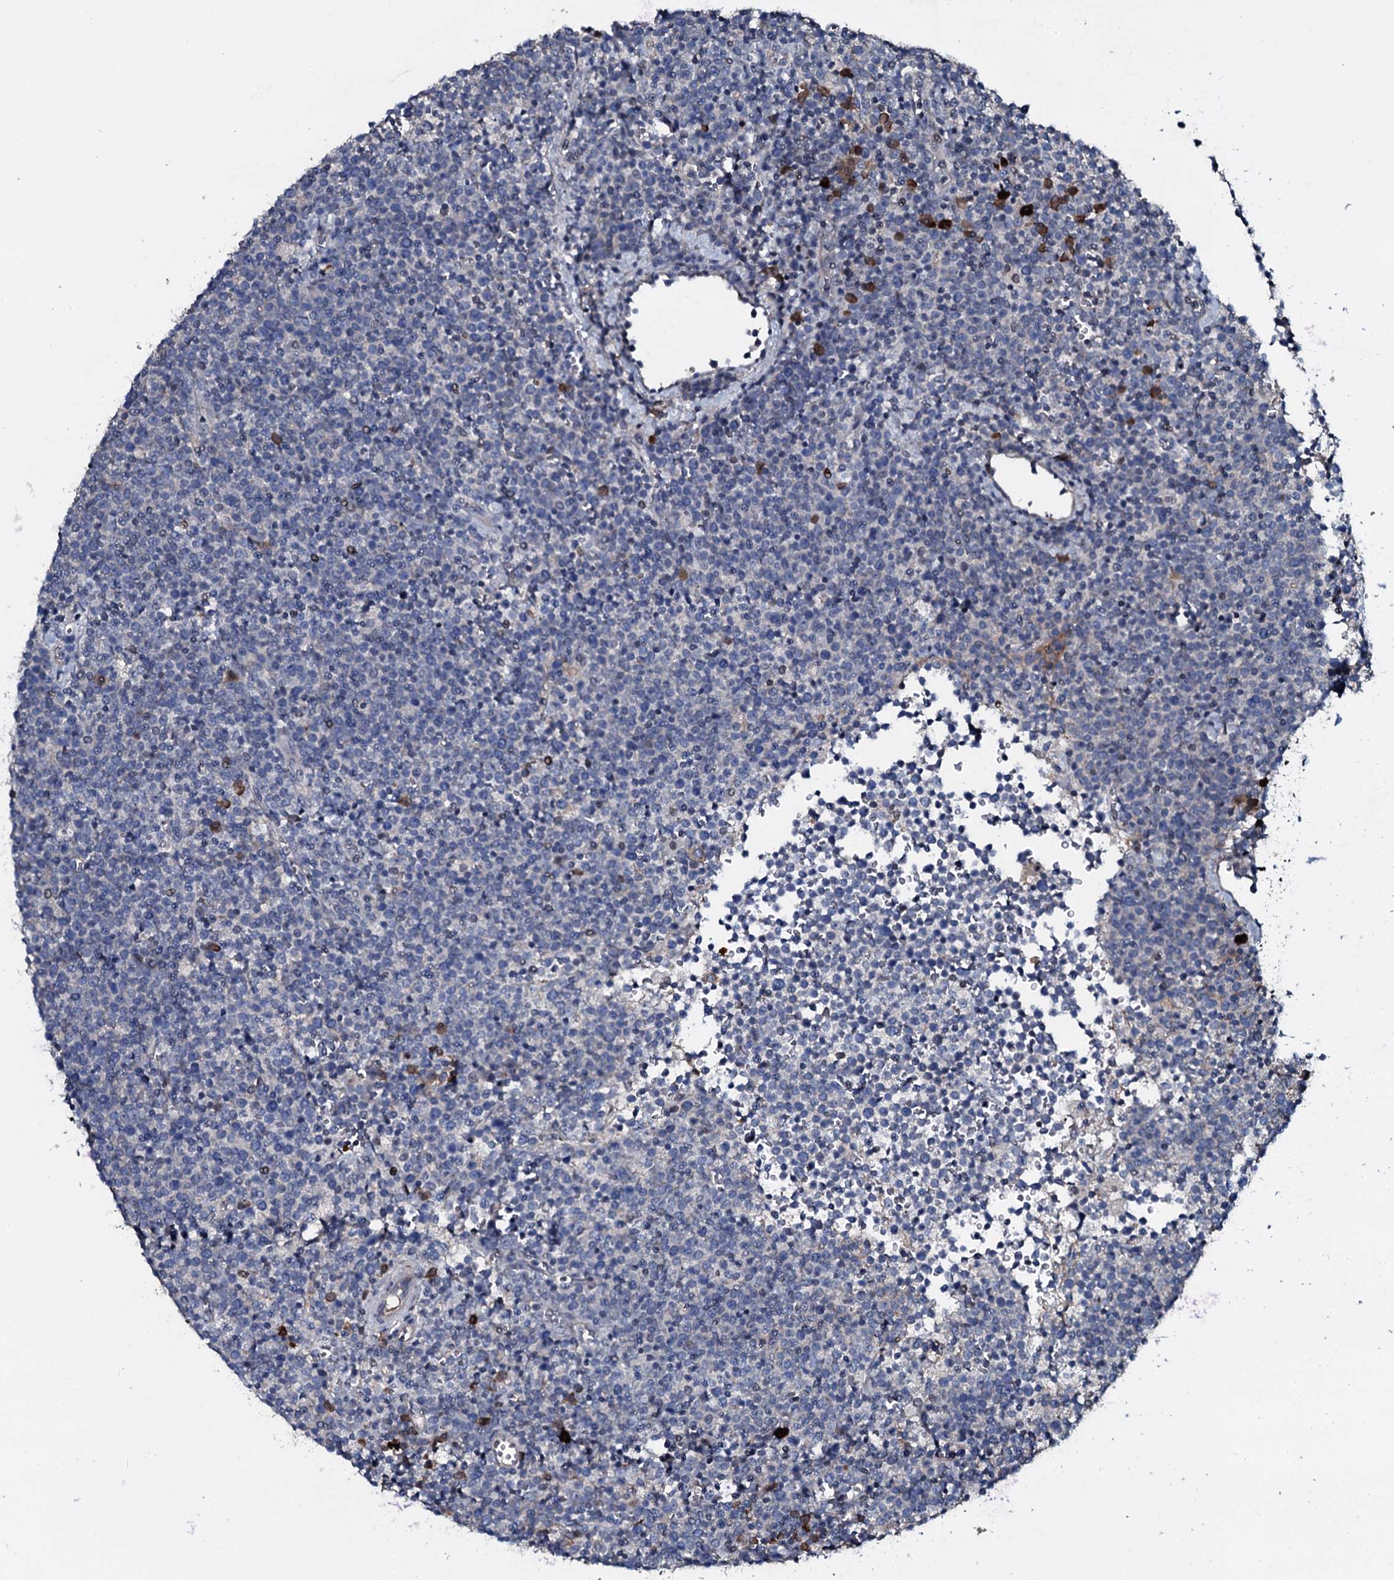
{"staining": {"intensity": "negative", "quantity": "none", "location": "none"}, "tissue": "lymphoma", "cell_type": "Tumor cells", "image_type": "cancer", "snomed": [{"axis": "morphology", "description": "Malignant lymphoma, non-Hodgkin's type, High grade"}, {"axis": "topography", "description": "Lymph node"}], "caption": "The immunohistochemistry photomicrograph has no significant positivity in tumor cells of lymphoma tissue.", "gene": "LYG2", "patient": {"sex": "male", "age": 61}}